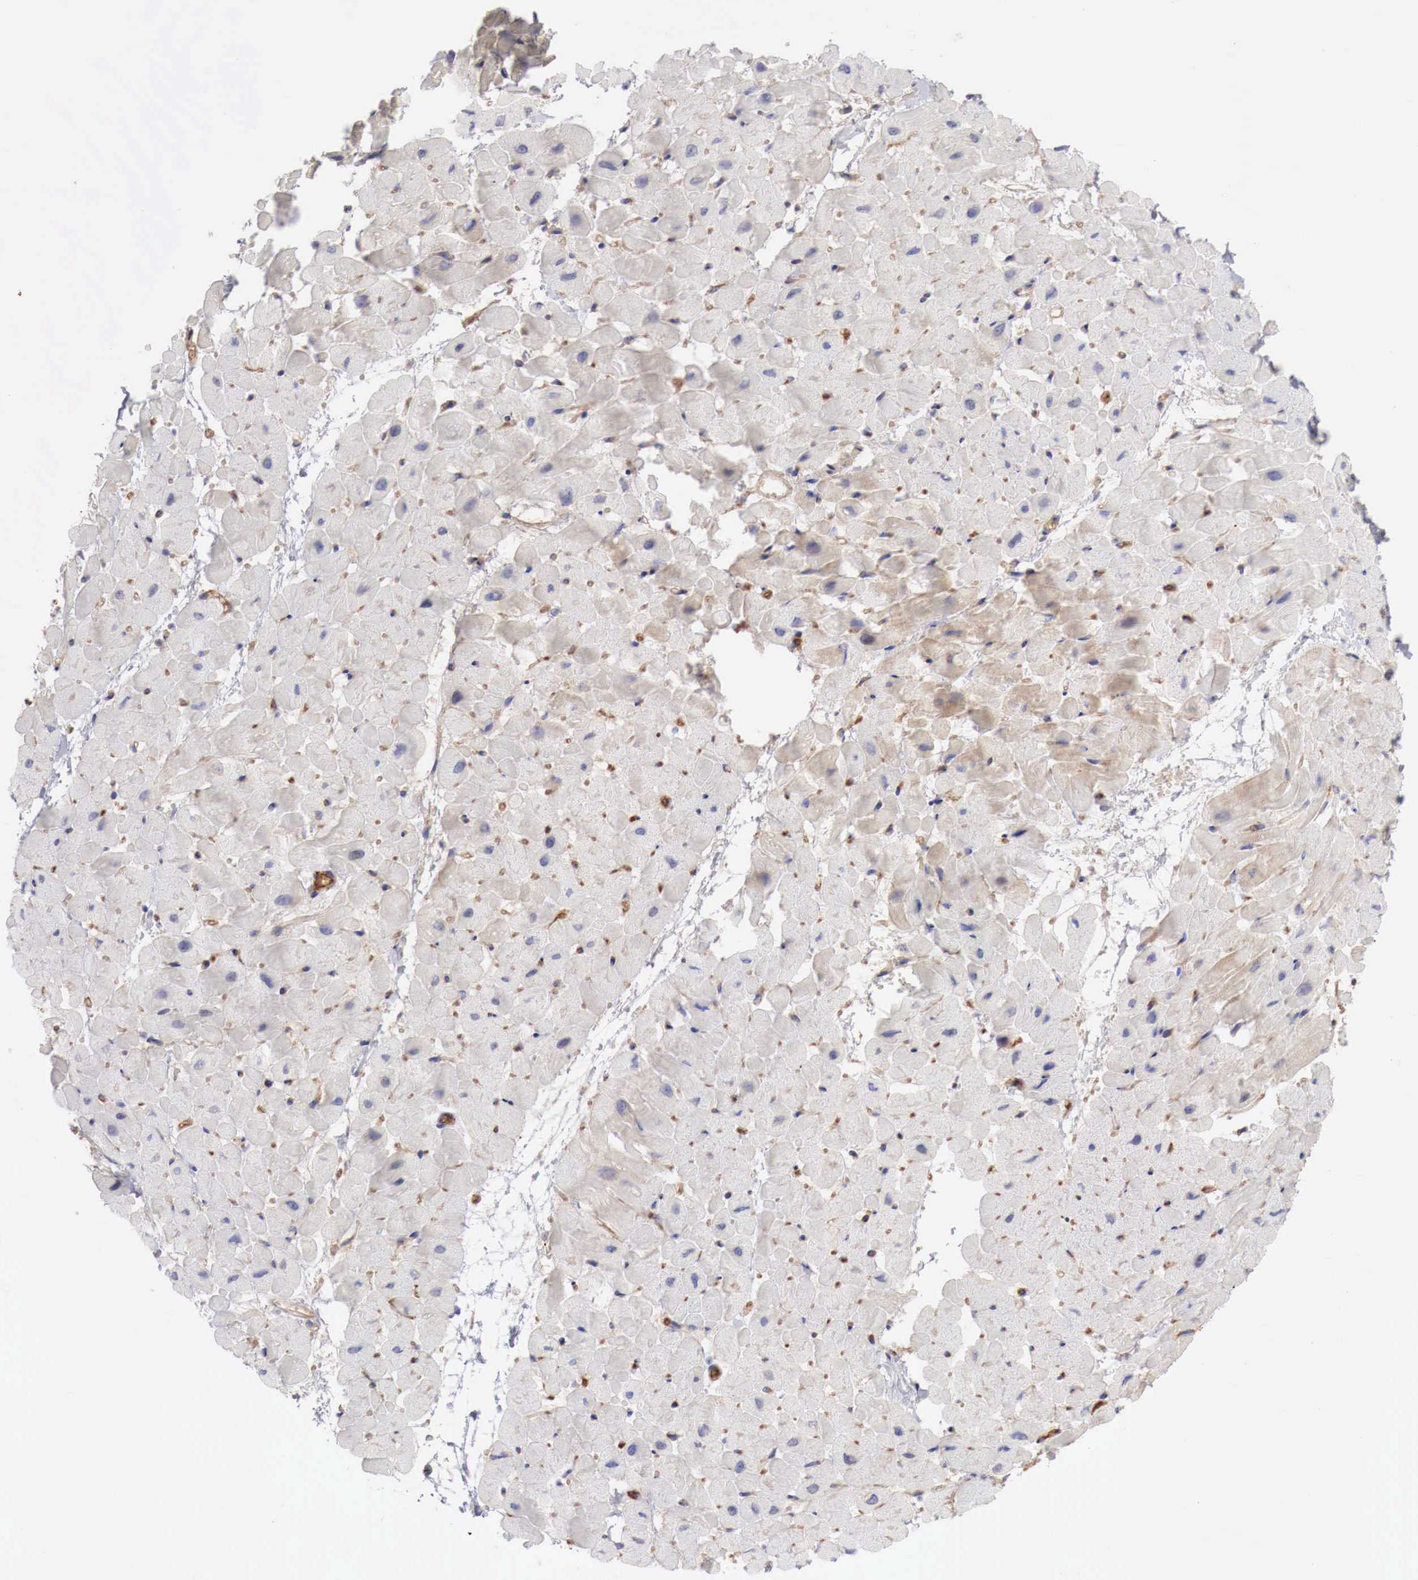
{"staining": {"intensity": "negative", "quantity": "none", "location": "none"}, "tissue": "heart muscle", "cell_type": "Cardiomyocytes", "image_type": "normal", "snomed": [{"axis": "morphology", "description": "Normal tissue, NOS"}, {"axis": "topography", "description": "Heart"}], "caption": "Immunohistochemistry image of normal heart muscle: heart muscle stained with DAB shows no significant protein expression in cardiomyocytes.", "gene": "MSN", "patient": {"sex": "male", "age": 45}}